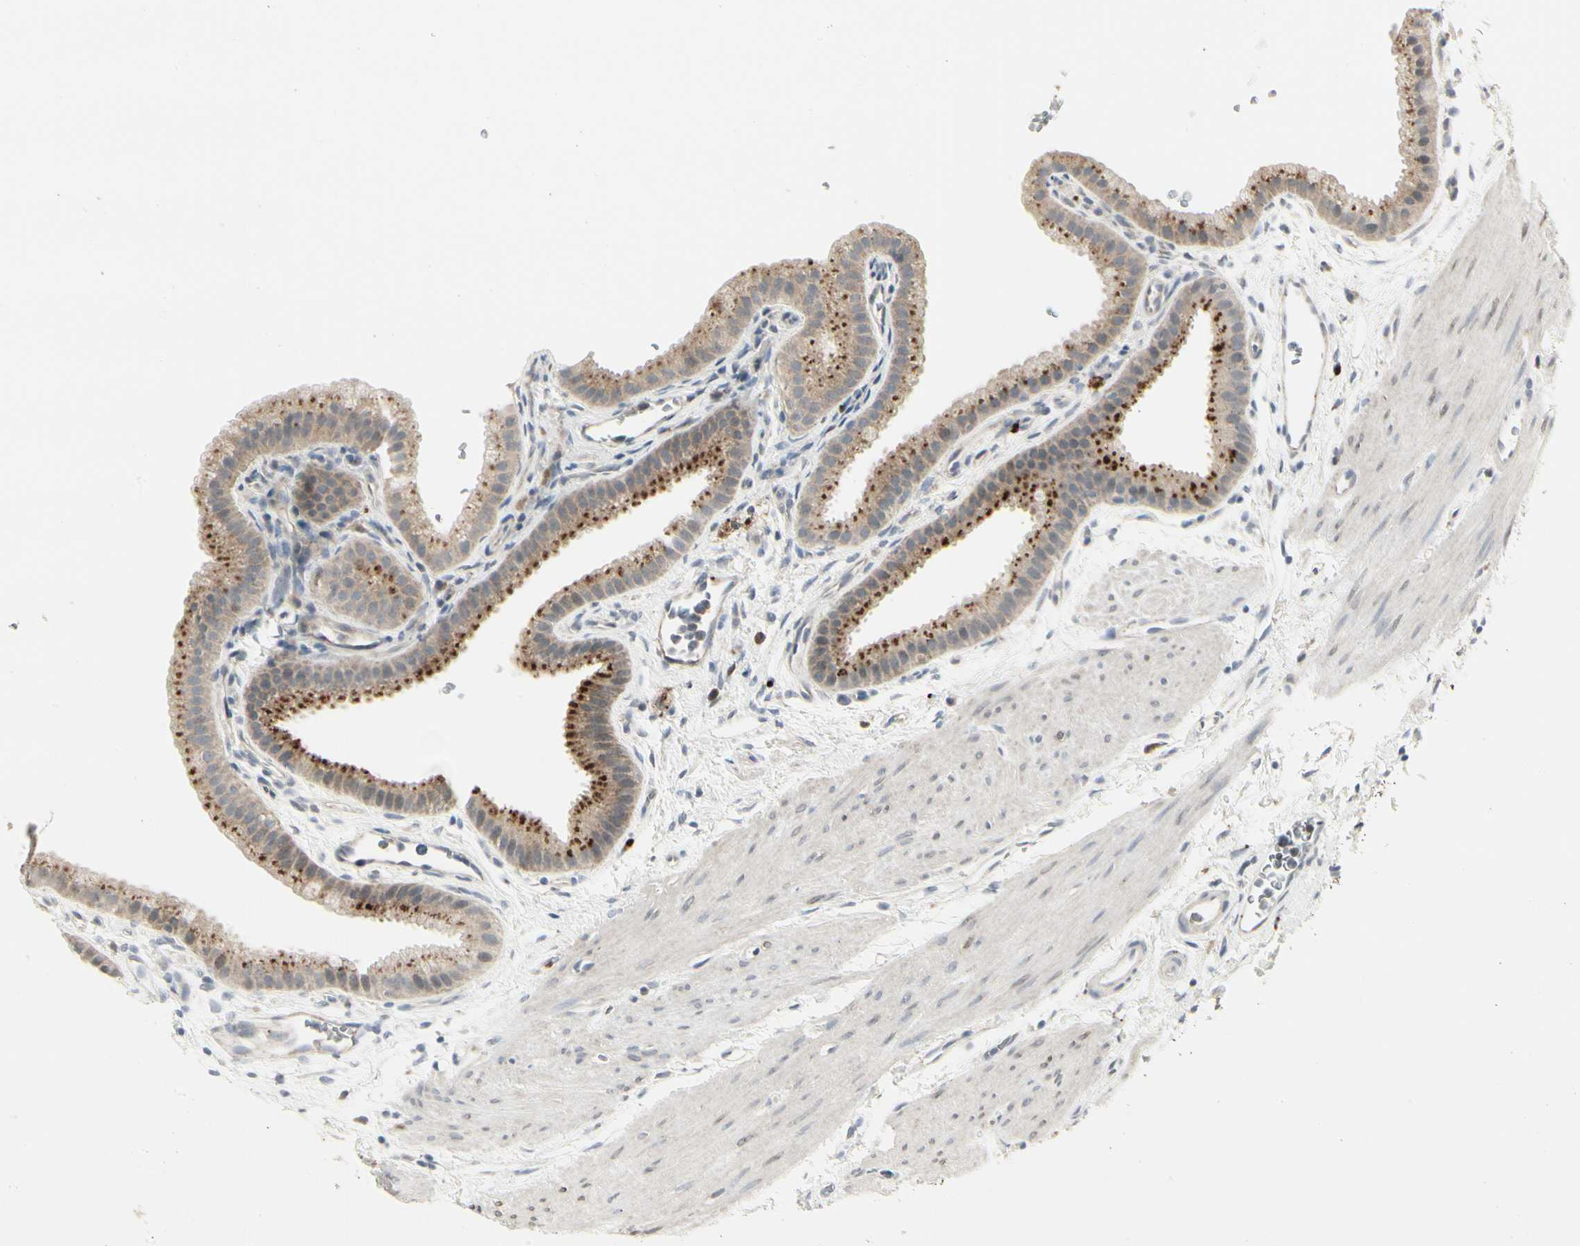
{"staining": {"intensity": "moderate", "quantity": ">75%", "location": "cytoplasmic/membranous"}, "tissue": "gallbladder", "cell_type": "Glandular cells", "image_type": "normal", "snomed": [{"axis": "morphology", "description": "Normal tissue, NOS"}, {"axis": "topography", "description": "Gallbladder"}], "caption": "Human gallbladder stained for a protein (brown) exhibits moderate cytoplasmic/membranous positive staining in about >75% of glandular cells.", "gene": "GRN", "patient": {"sex": "female", "age": 64}}